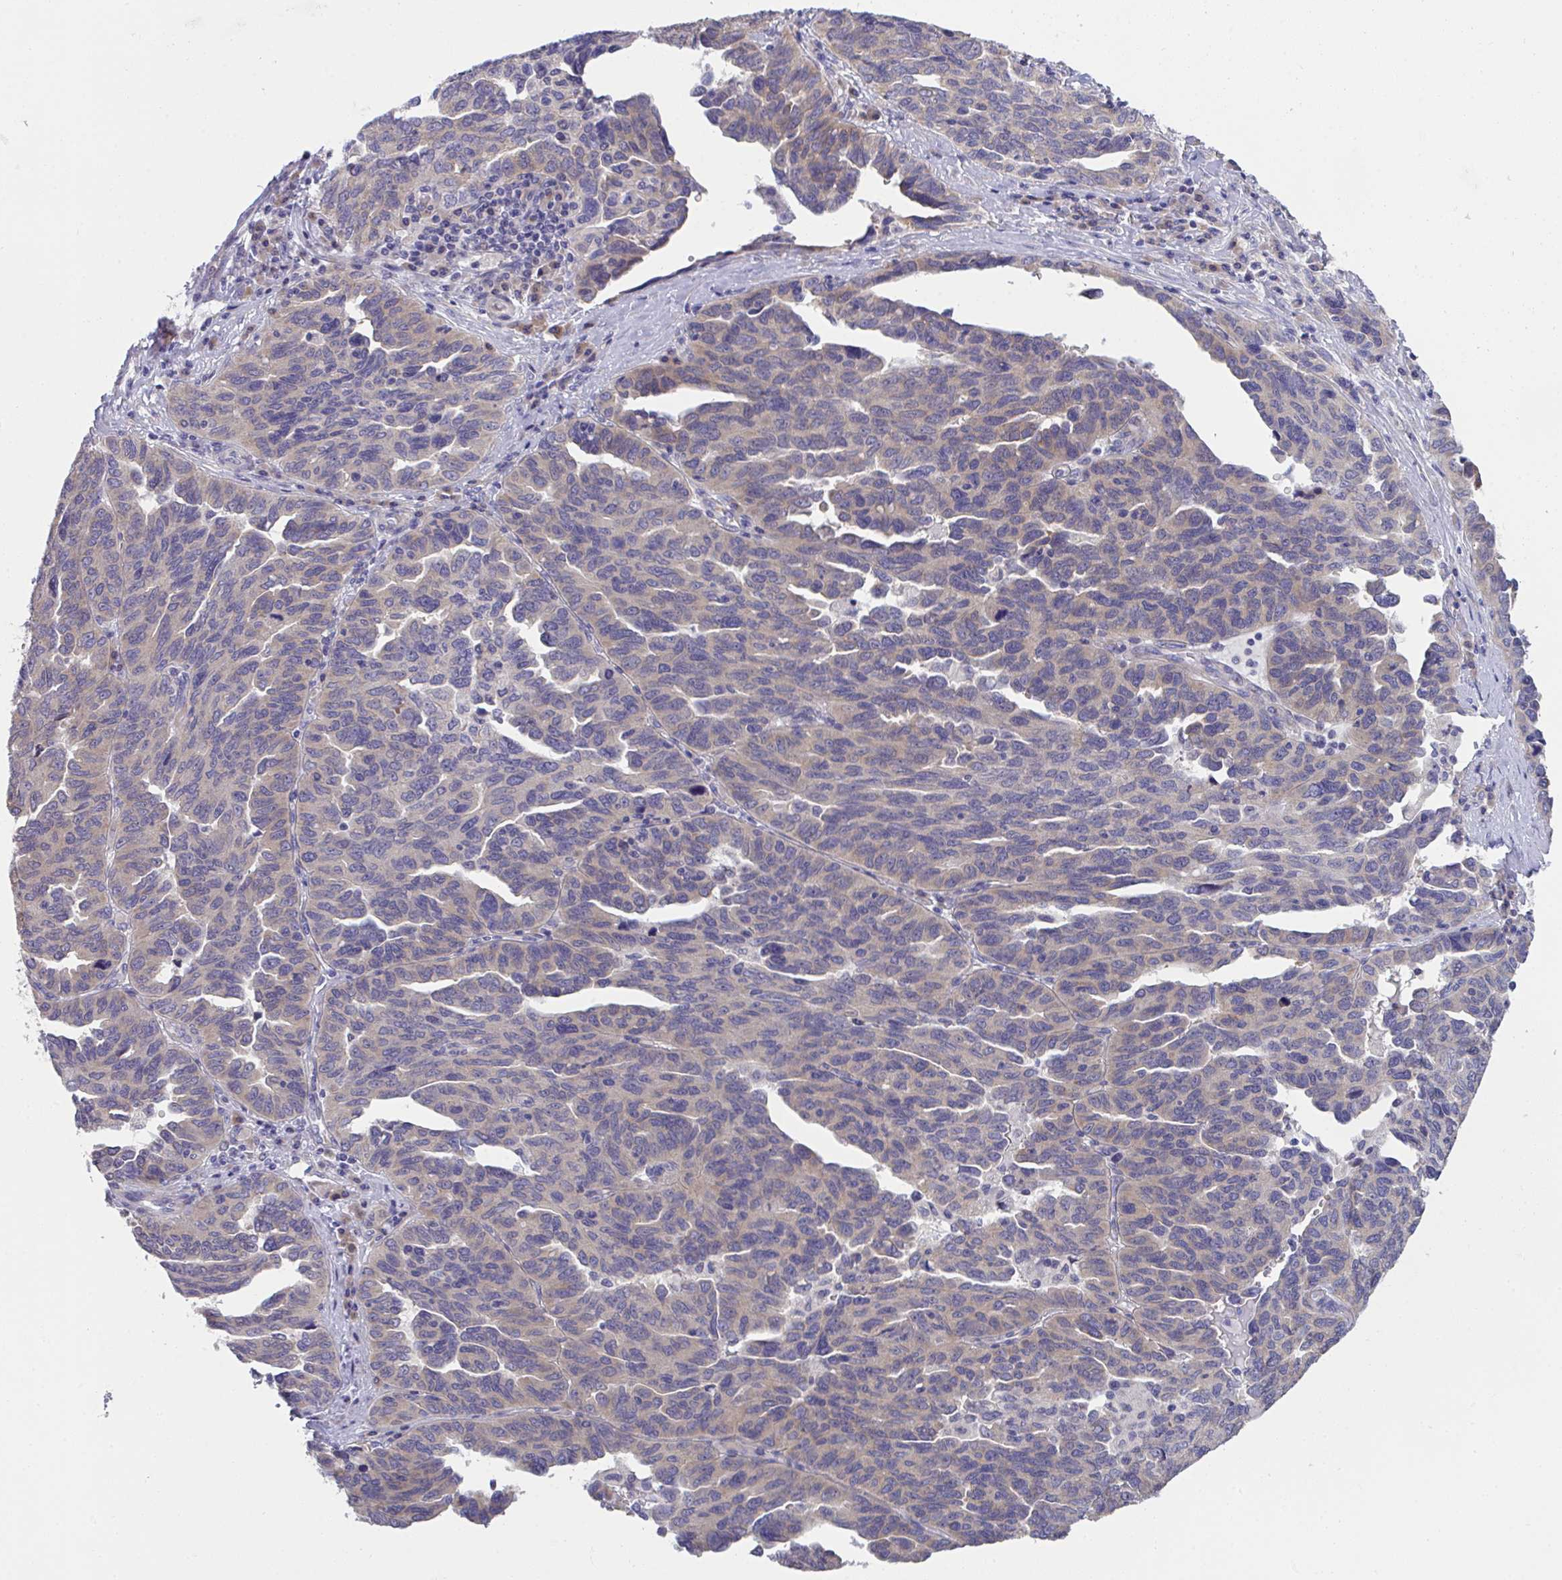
{"staining": {"intensity": "negative", "quantity": "none", "location": "none"}, "tissue": "ovarian cancer", "cell_type": "Tumor cells", "image_type": "cancer", "snomed": [{"axis": "morphology", "description": "Cystadenocarcinoma, serous, NOS"}, {"axis": "topography", "description": "Ovary"}], "caption": "Immunohistochemical staining of ovarian cancer (serous cystadenocarcinoma) shows no significant positivity in tumor cells. (Immunohistochemistry (ihc), brightfield microscopy, high magnification).", "gene": "MIA3", "patient": {"sex": "female", "age": 64}}